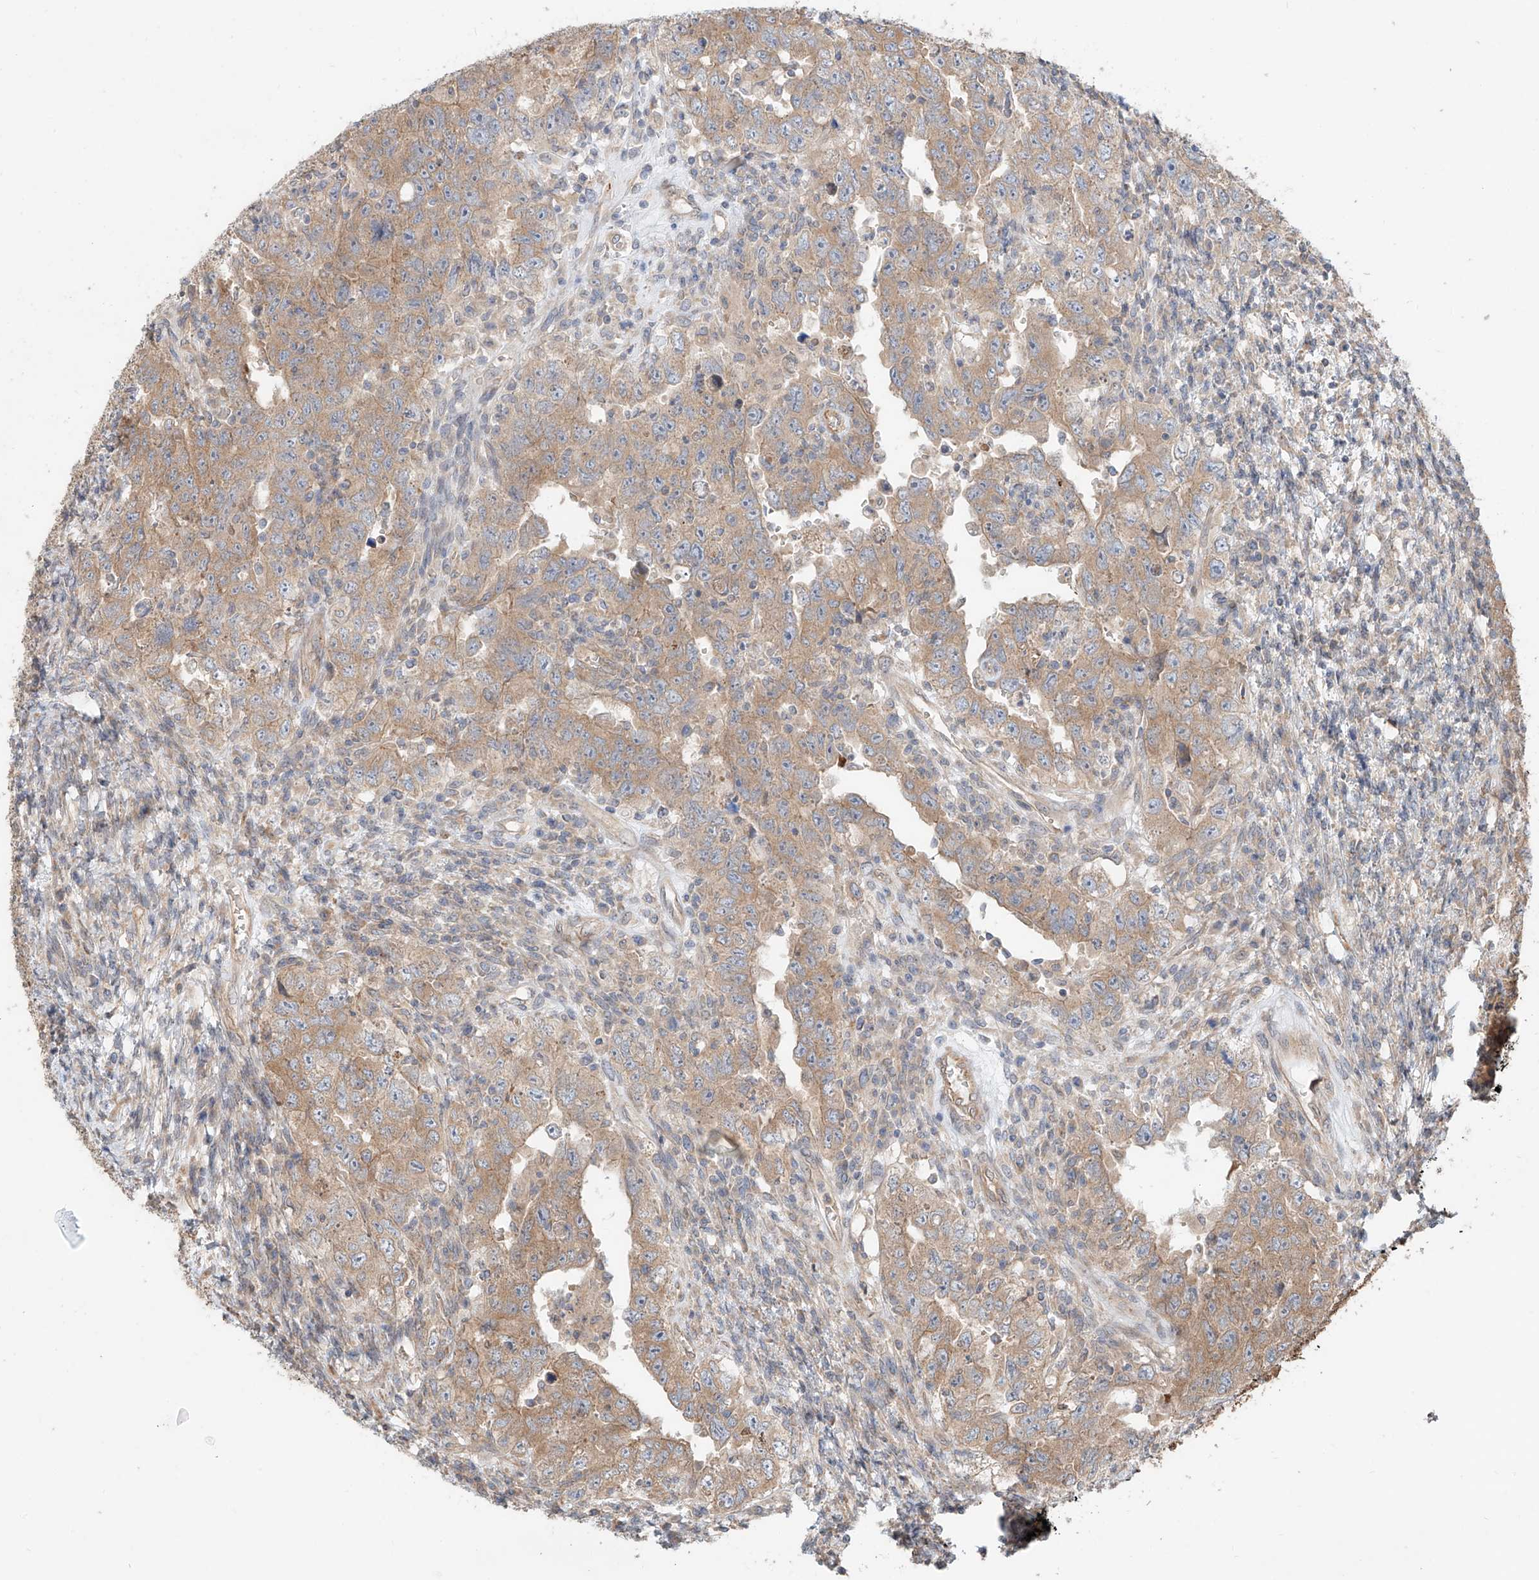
{"staining": {"intensity": "moderate", "quantity": "25%-75%", "location": "cytoplasmic/membranous"}, "tissue": "testis cancer", "cell_type": "Tumor cells", "image_type": "cancer", "snomed": [{"axis": "morphology", "description": "Carcinoma, Embryonal, NOS"}, {"axis": "topography", "description": "Testis"}], "caption": "A brown stain labels moderate cytoplasmic/membranous positivity of a protein in human testis cancer (embryonal carcinoma) tumor cells.", "gene": "CEP162", "patient": {"sex": "male", "age": 26}}